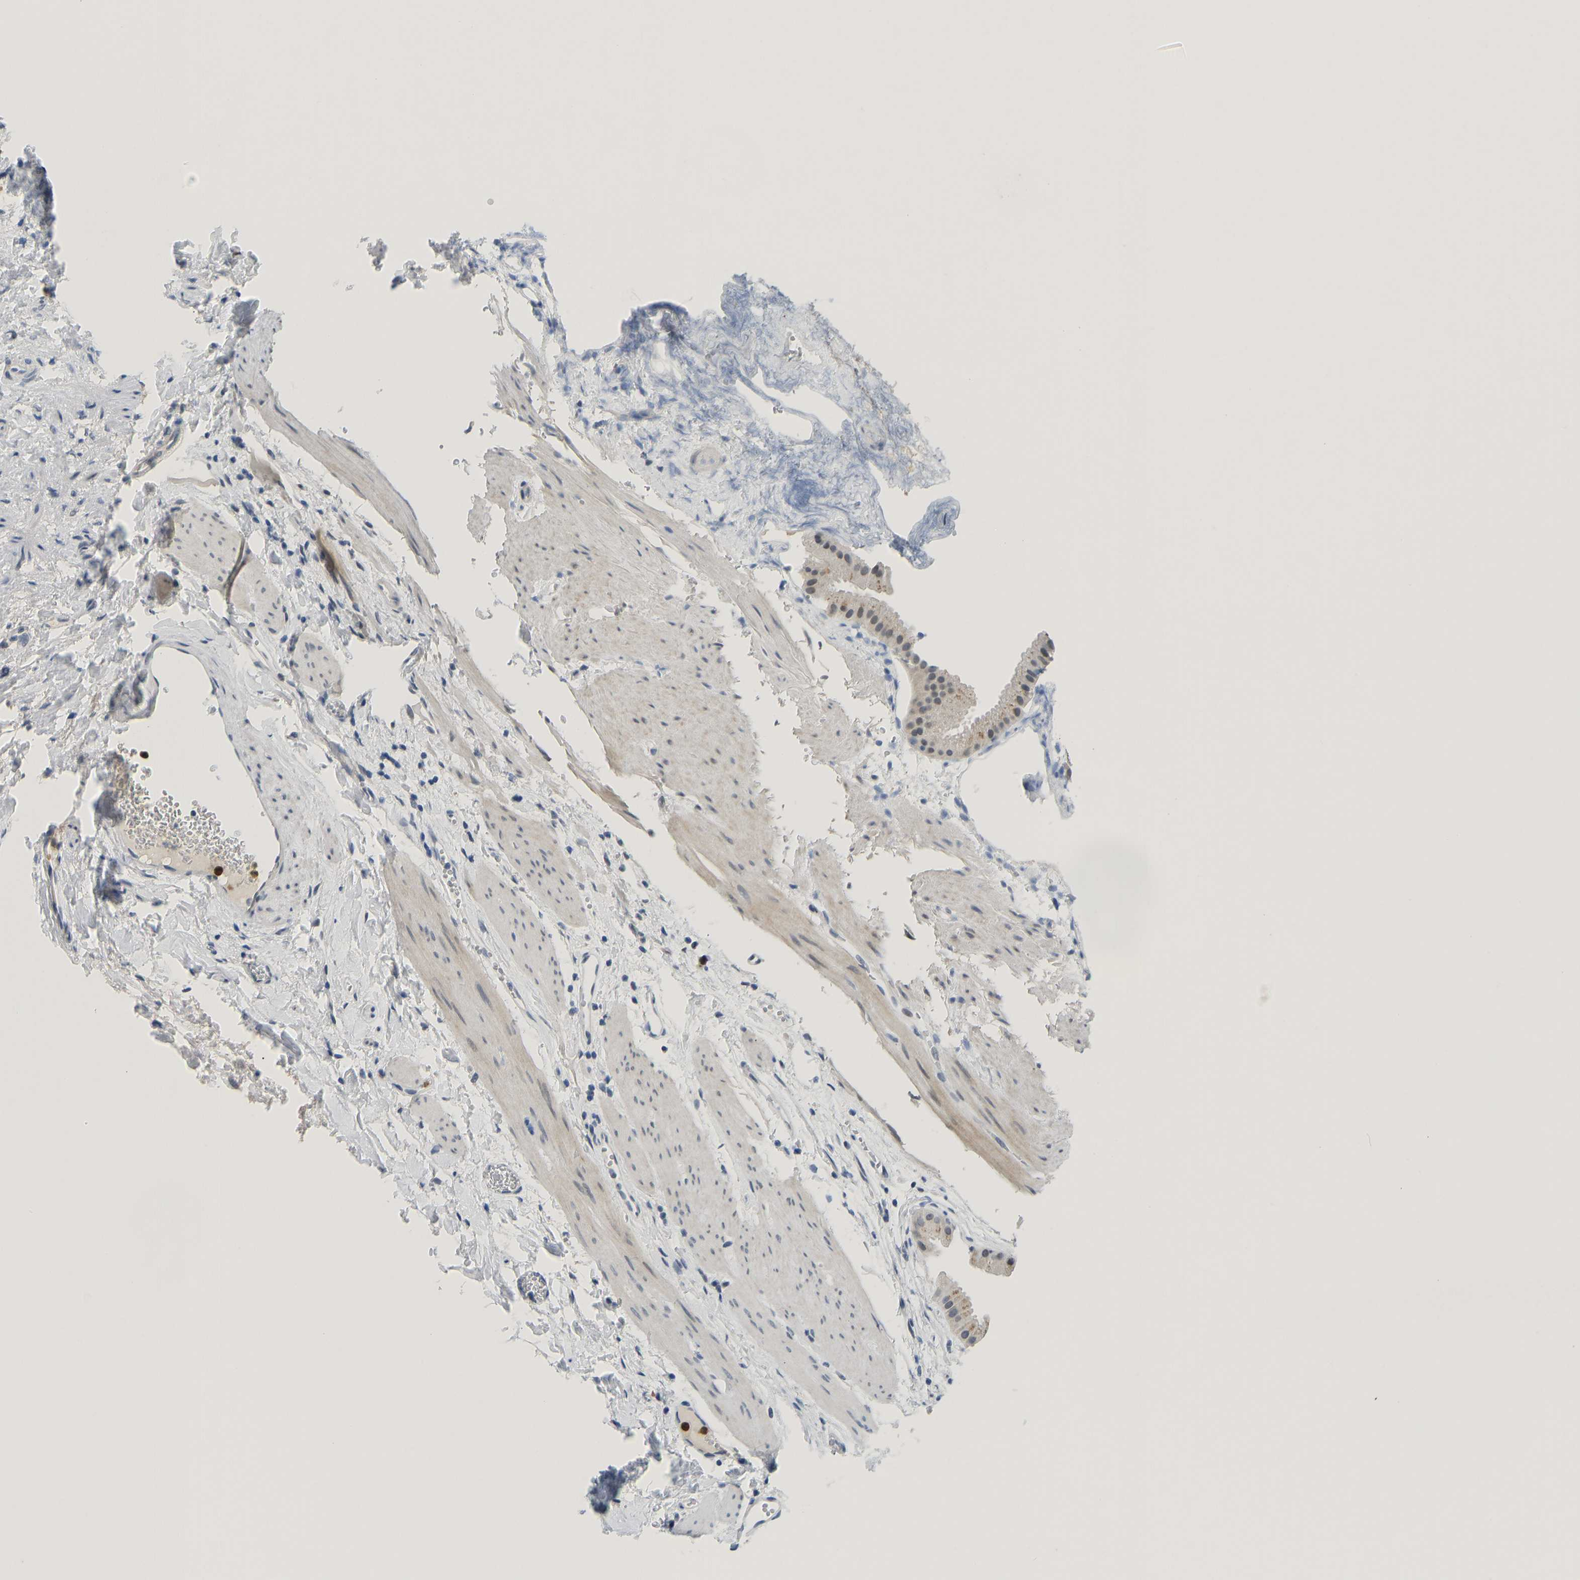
{"staining": {"intensity": "negative", "quantity": "none", "location": "none"}, "tissue": "gallbladder", "cell_type": "Glandular cells", "image_type": "normal", "snomed": [{"axis": "morphology", "description": "Normal tissue, NOS"}, {"axis": "topography", "description": "Gallbladder"}], "caption": "DAB (3,3'-diaminobenzidine) immunohistochemical staining of benign human gallbladder shows no significant expression in glandular cells.", "gene": "TXNDC2", "patient": {"sex": "female", "age": 64}}